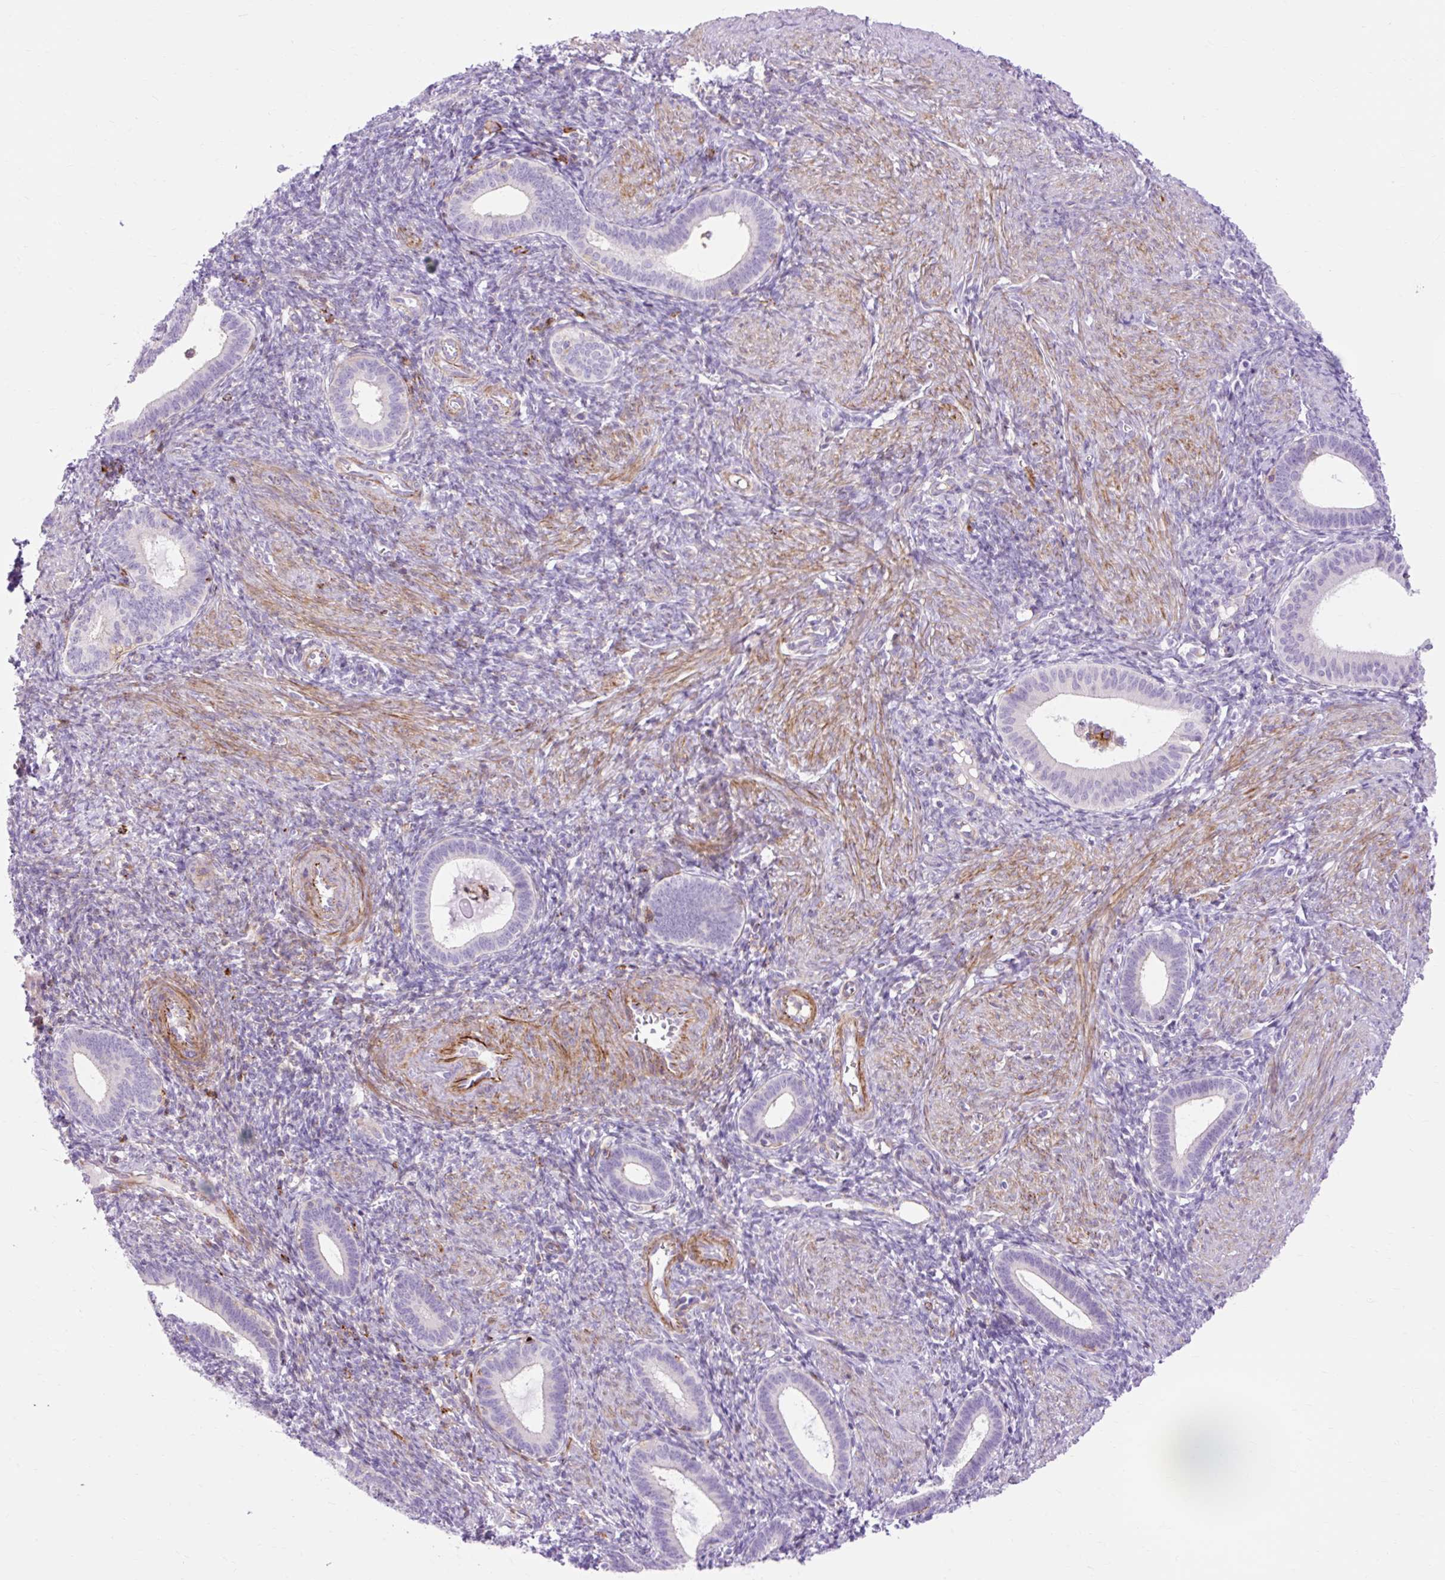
{"staining": {"intensity": "negative", "quantity": "none", "location": "none"}, "tissue": "endometrium", "cell_type": "Cells in endometrial stroma", "image_type": "normal", "snomed": [{"axis": "morphology", "description": "Normal tissue, NOS"}, {"axis": "topography", "description": "Endometrium"}], "caption": "Immunohistochemistry histopathology image of normal endometrium stained for a protein (brown), which demonstrates no staining in cells in endometrial stroma. (Brightfield microscopy of DAB (3,3'-diaminobenzidine) immunohistochemistry (IHC) at high magnification).", "gene": "CORO7", "patient": {"sex": "female", "age": 41}}